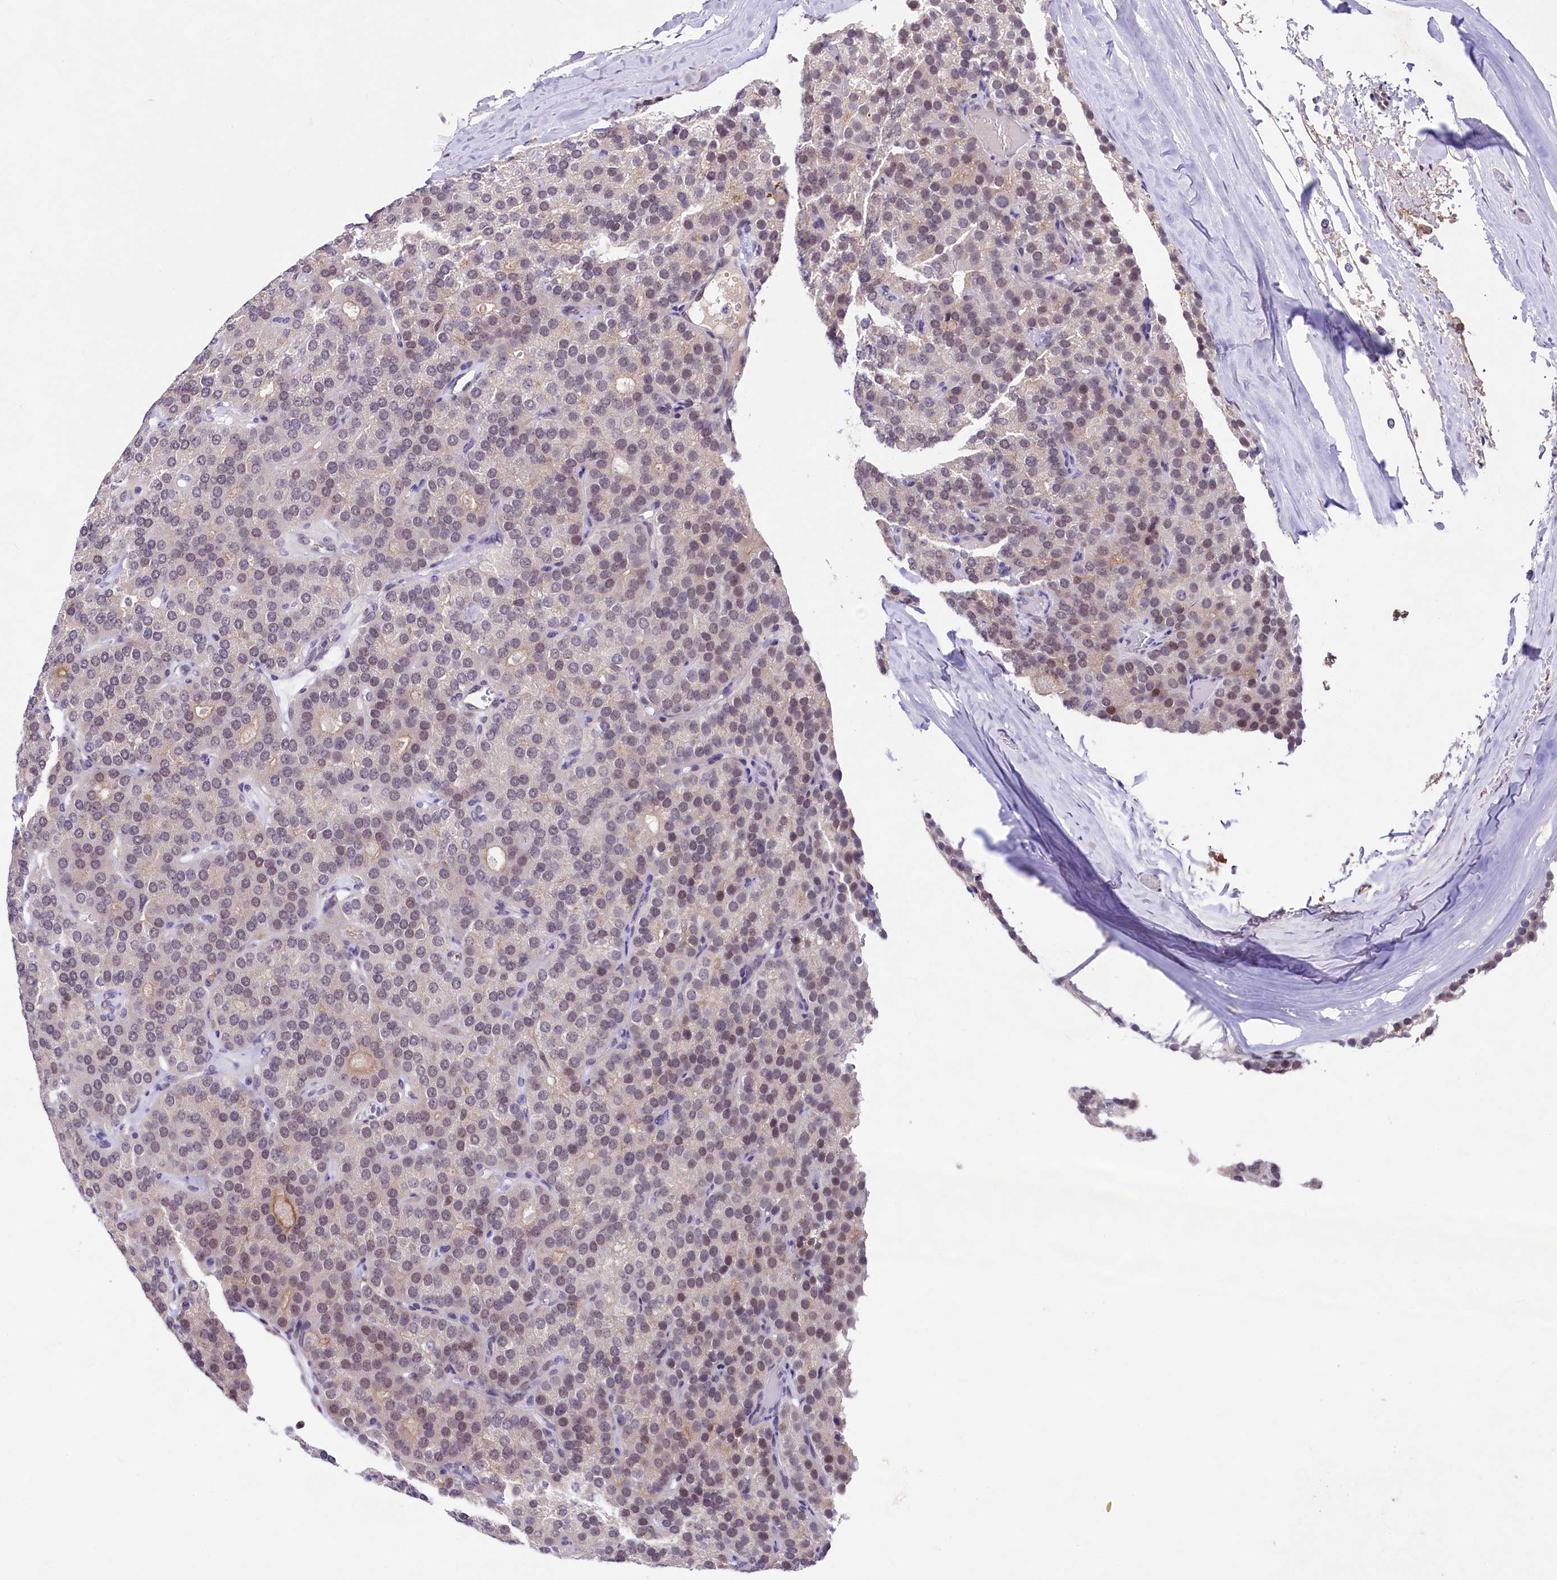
{"staining": {"intensity": "weak", "quantity": "<25%", "location": "nuclear"}, "tissue": "parathyroid gland", "cell_type": "Glandular cells", "image_type": "normal", "snomed": [{"axis": "morphology", "description": "Normal tissue, NOS"}, {"axis": "morphology", "description": "Adenoma, NOS"}, {"axis": "topography", "description": "Parathyroid gland"}], "caption": "Immunohistochemistry of benign human parathyroid gland demonstrates no positivity in glandular cells.", "gene": "LEUTX", "patient": {"sex": "female", "age": 86}}